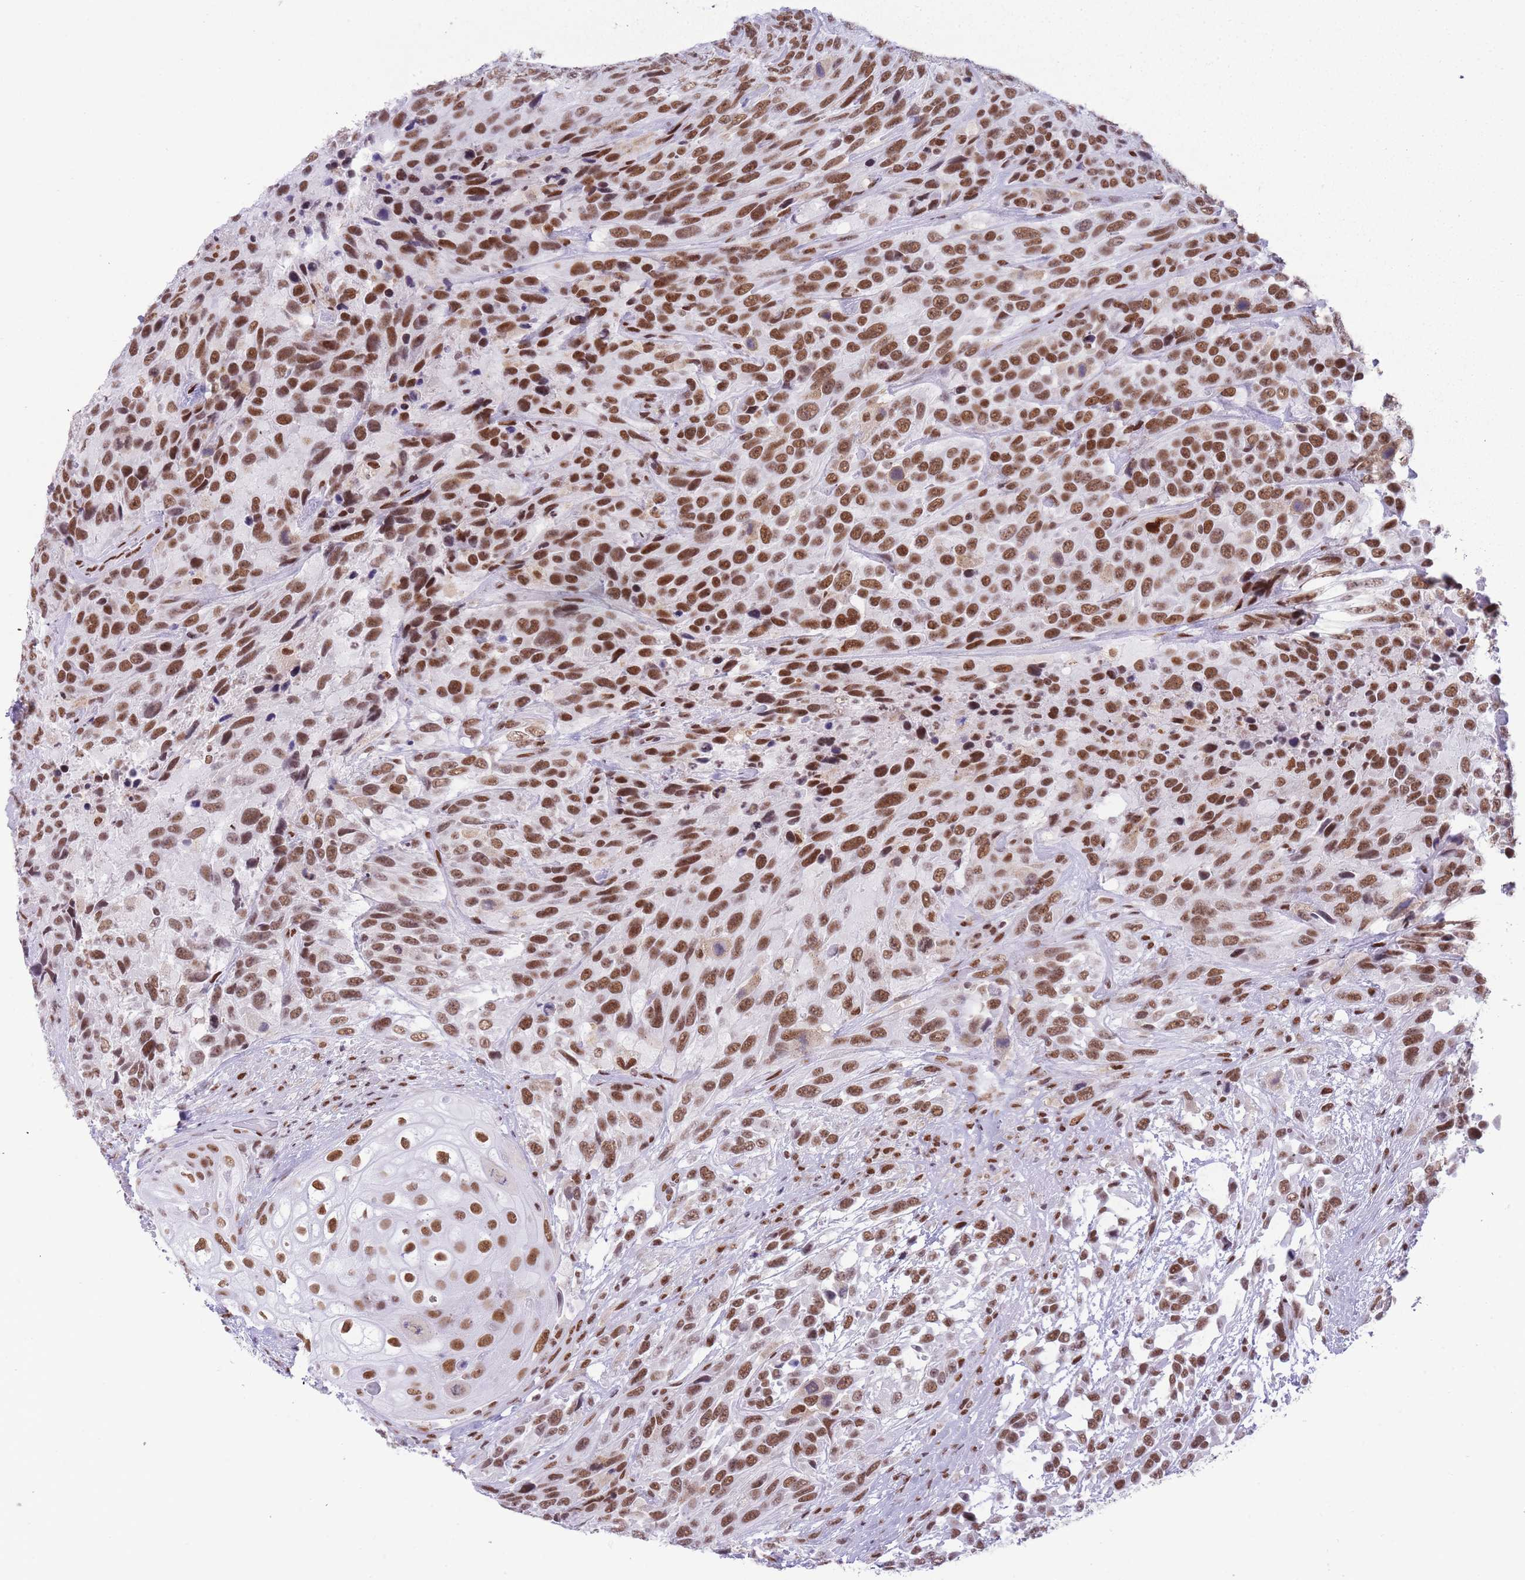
{"staining": {"intensity": "strong", "quantity": ">75%", "location": "nuclear"}, "tissue": "urothelial cancer", "cell_type": "Tumor cells", "image_type": "cancer", "snomed": [{"axis": "morphology", "description": "Urothelial carcinoma, High grade"}, {"axis": "topography", "description": "Urinary bladder"}], "caption": "Strong nuclear expression for a protein is appreciated in about >75% of tumor cells of urothelial cancer using immunohistochemistry (IHC).", "gene": "HNRNPUL1", "patient": {"sex": "female", "age": 70}}